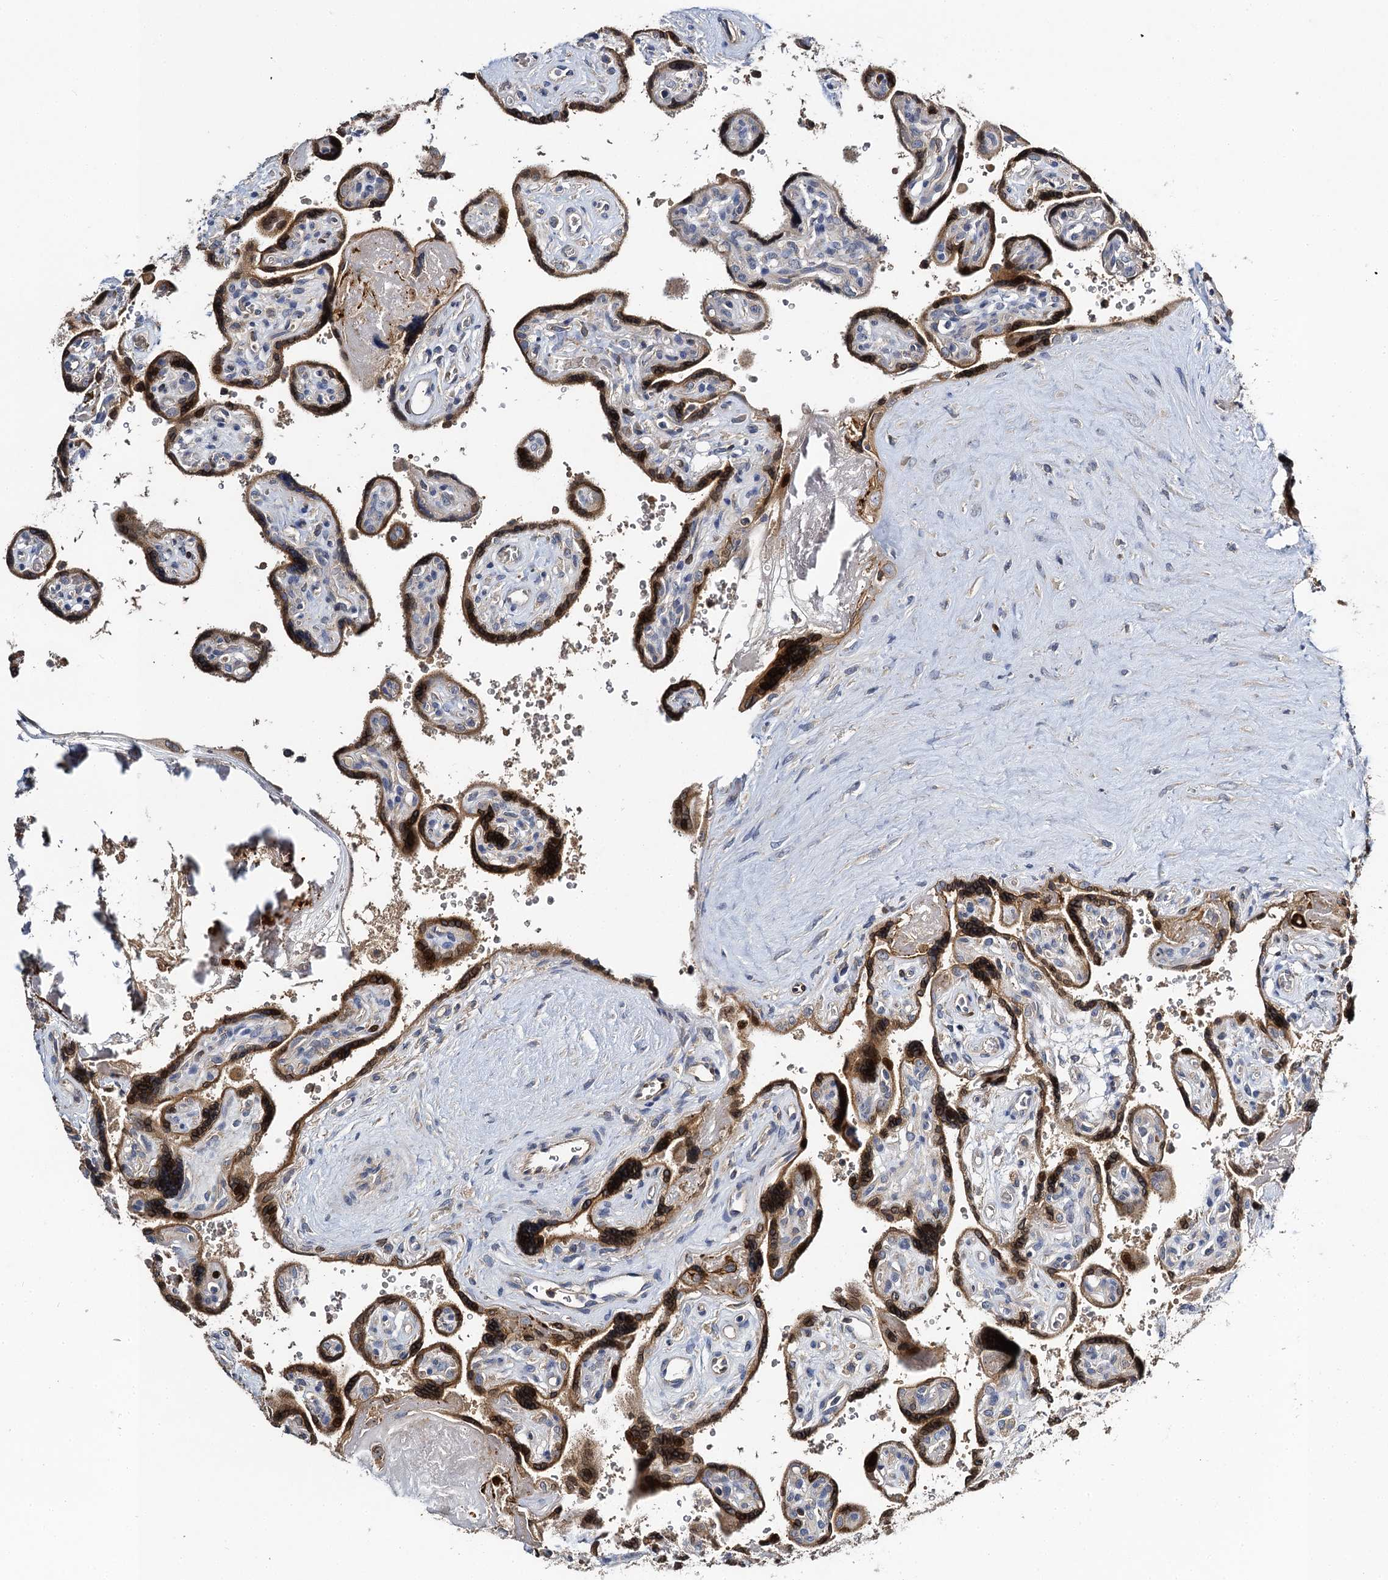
{"staining": {"intensity": "moderate", "quantity": ">75%", "location": "cytoplasmic/membranous,nuclear"}, "tissue": "placenta", "cell_type": "Trophoblastic cells", "image_type": "normal", "snomed": [{"axis": "morphology", "description": "Normal tissue, NOS"}, {"axis": "topography", "description": "Placenta"}], "caption": "A high-resolution micrograph shows immunohistochemistry staining of normal placenta, which exhibits moderate cytoplasmic/membranous,nuclear staining in approximately >75% of trophoblastic cells.", "gene": "SLC11A2", "patient": {"sex": "female", "age": 39}}